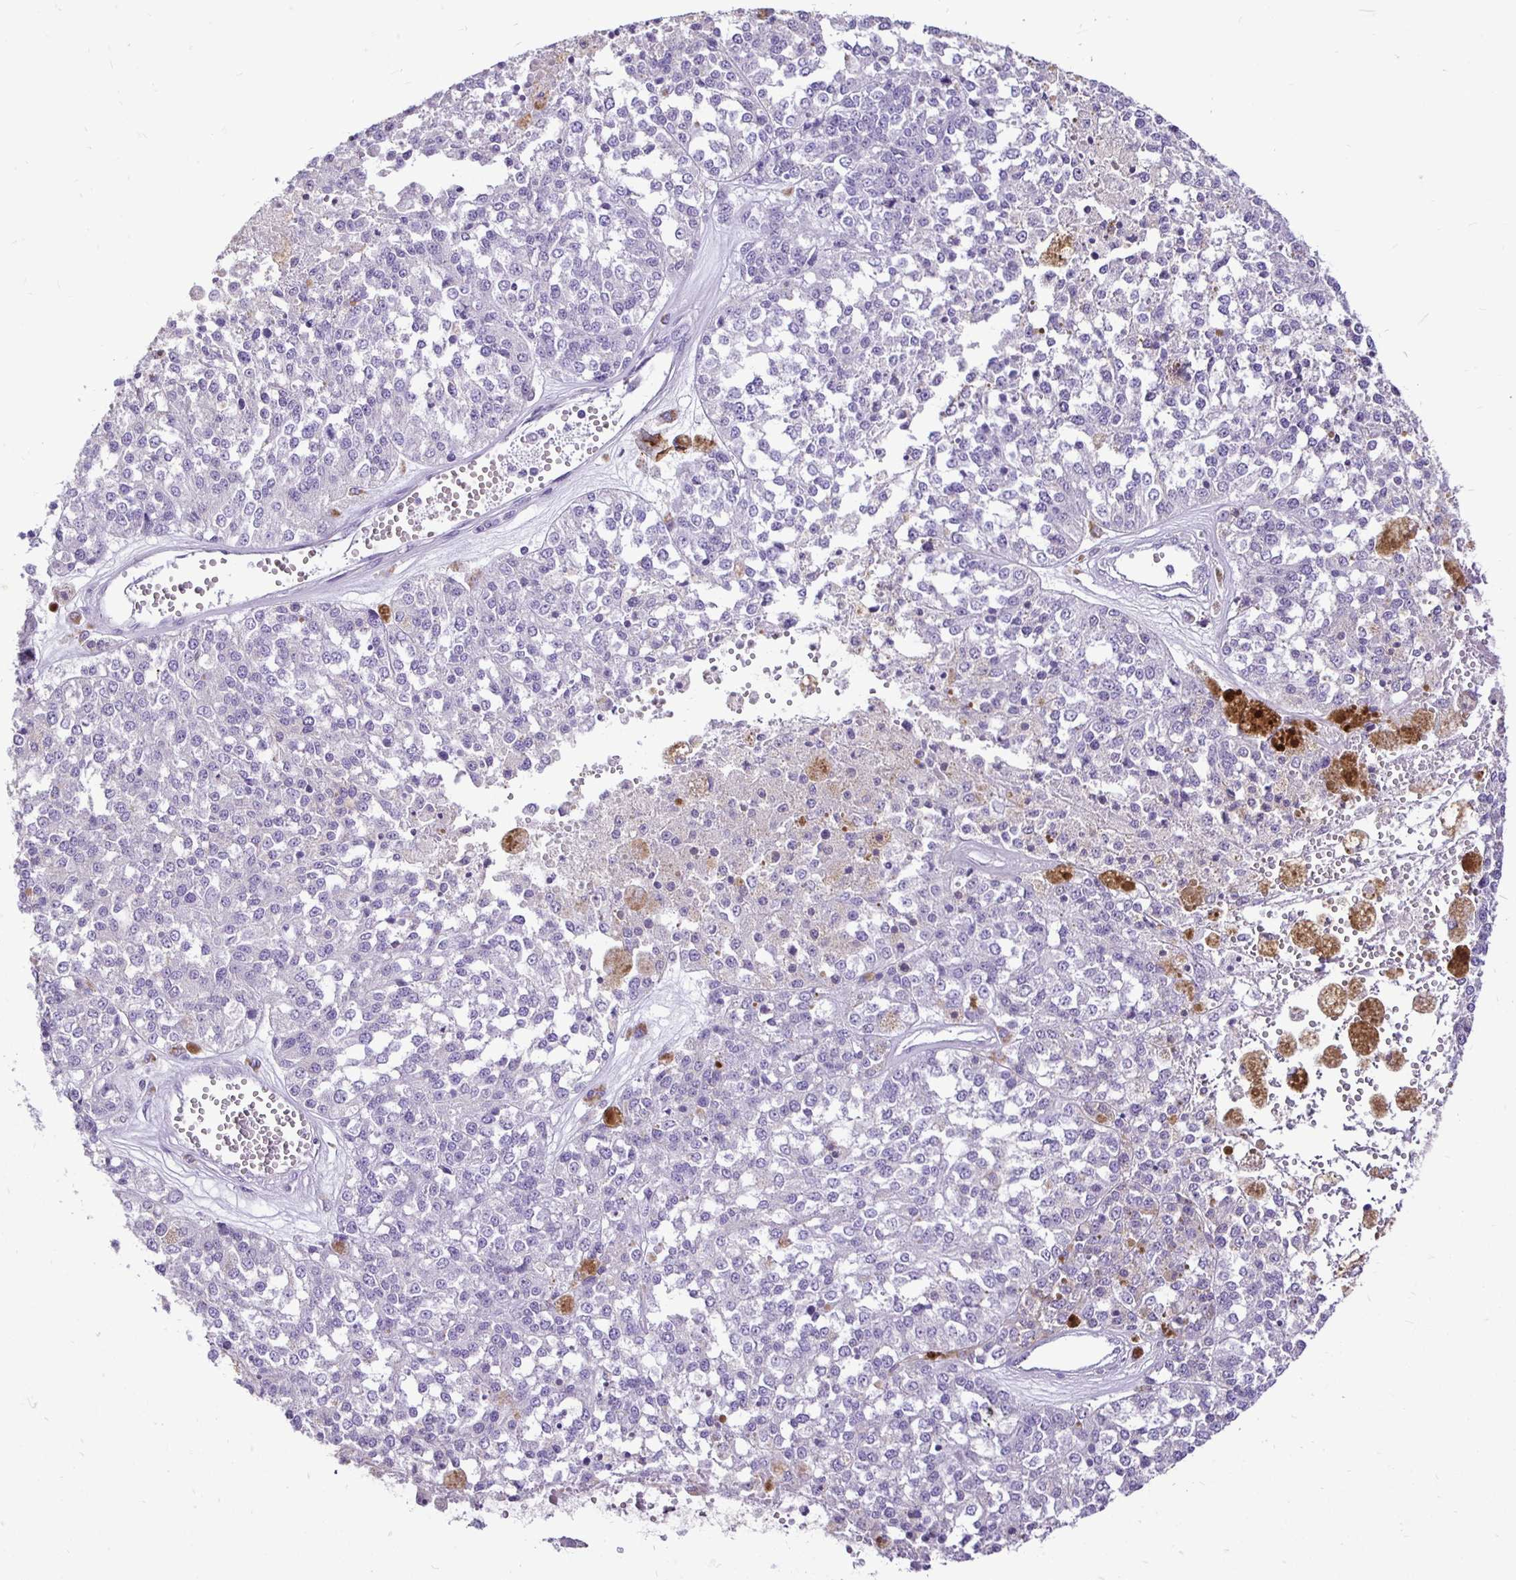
{"staining": {"intensity": "negative", "quantity": "none", "location": "none"}, "tissue": "melanoma", "cell_type": "Tumor cells", "image_type": "cancer", "snomed": [{"axis": "morphology", "description": "Malignant melanoma, Metastatic site"}, {"axis": "topography", "description": "Lymph node"}], "caption": "High magnification brightfield microscopy of melanoma stained with DAB (brown) and counterstained with hematoxylin (blue): tumor cells show no significant staining.", "gene": "TAF1D", "patient": {"sex": "female", "age": 64}}